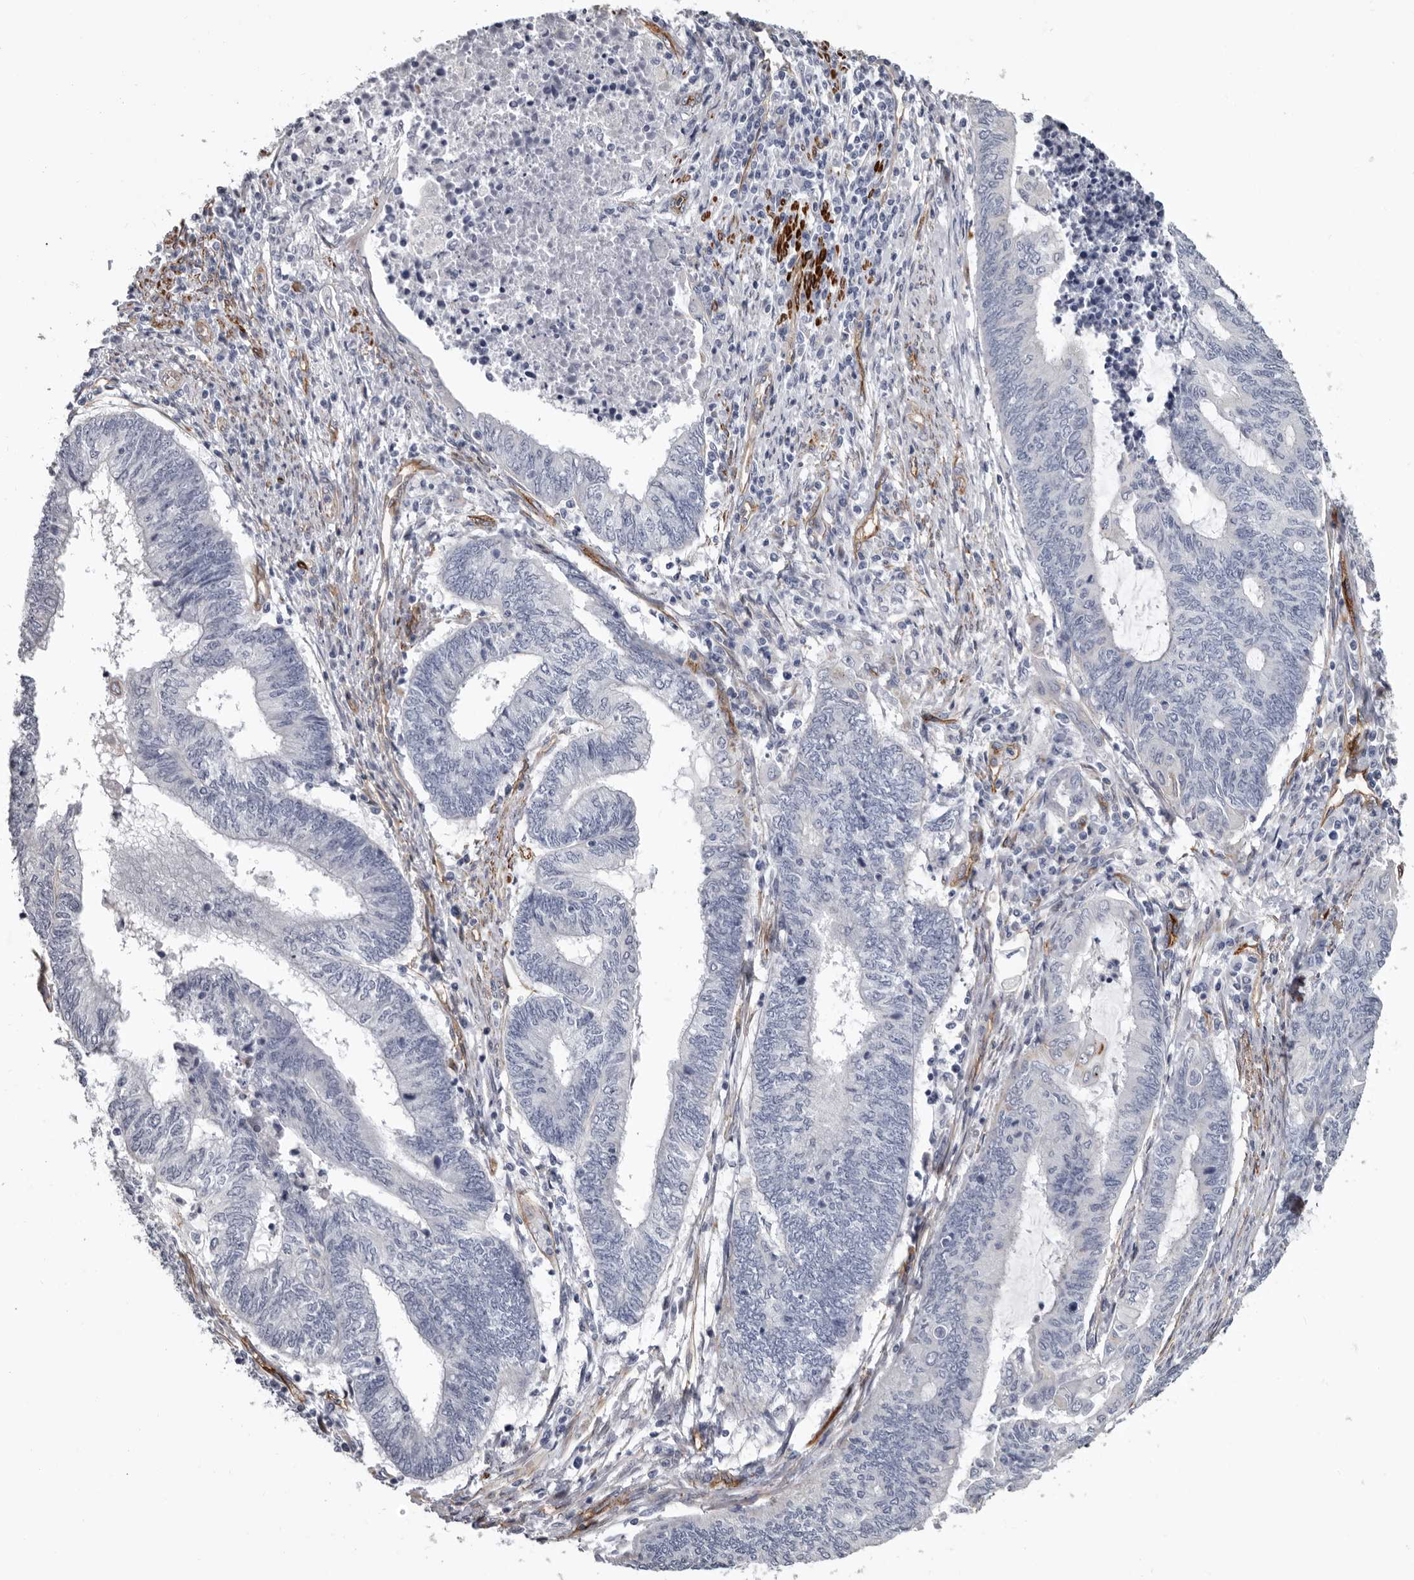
{"staining": {"intensity": "negative", "quantity": "none", "location": "none"}, "tissue": "endometrial cancer", "cell_type": "Tumor cells", "image_type": "cancer", "snomed": [{"axis": "morphology", "description": "Adenocarcinoma, NOS"}, {"axis": "topography", "description": "Uterus"}, {"axis": "topography", "description": "Endometrium"}], "caption": "The immunohistochemistry image has no significant positivity in tumor cells of endometrial cancer tissue.", "gene": "ADGRL4", "patient": {"sex": "female", "age": 70}}